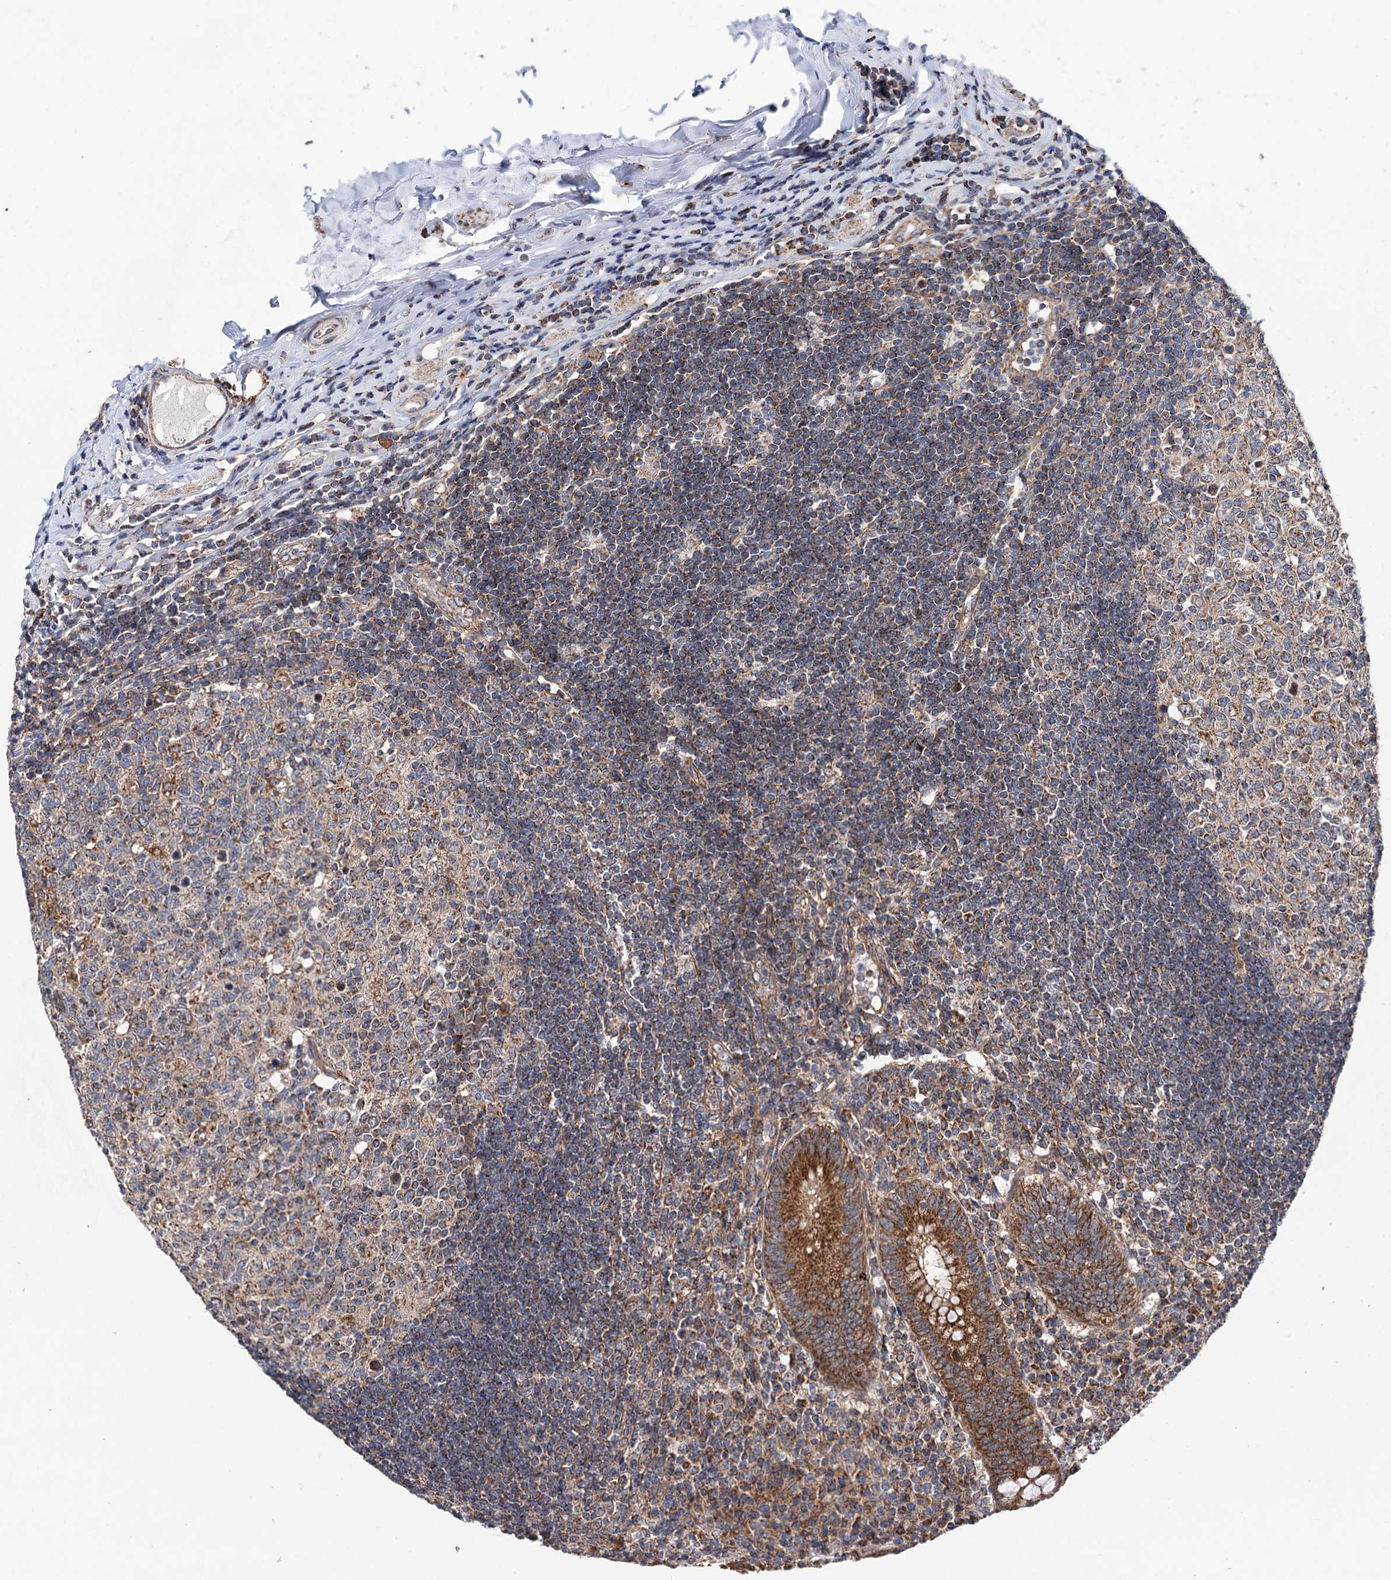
{"staining": {"intensity": "moderate", "quantity": ">75%", "location": "cytoplasmic/membranous"}, "tissue": "appendix", "cell_type": "Glandular cells", "image_type": "normal", "snomed": [{"axis": "morphology", "description": "Normal tissue, NOS"}, {"axis": "topography", "description": "Appendix"}], "caption": "High-magnification brightfield microscopy of benign appendix stained with DAB (3,3'-diaminobenzidine) (brown) and counterstained with hematoxylin (blue). glandular cells exhibit moderate cytoplasmic/membranous staining is appreciated in about>75% of cells. (DAB (3,3'-diaminobenzidine) = brown stain, brightfield microscopy at high magnification).", "gene": "SUCLA2", "patient": {"sex": "female", "age": 54}}